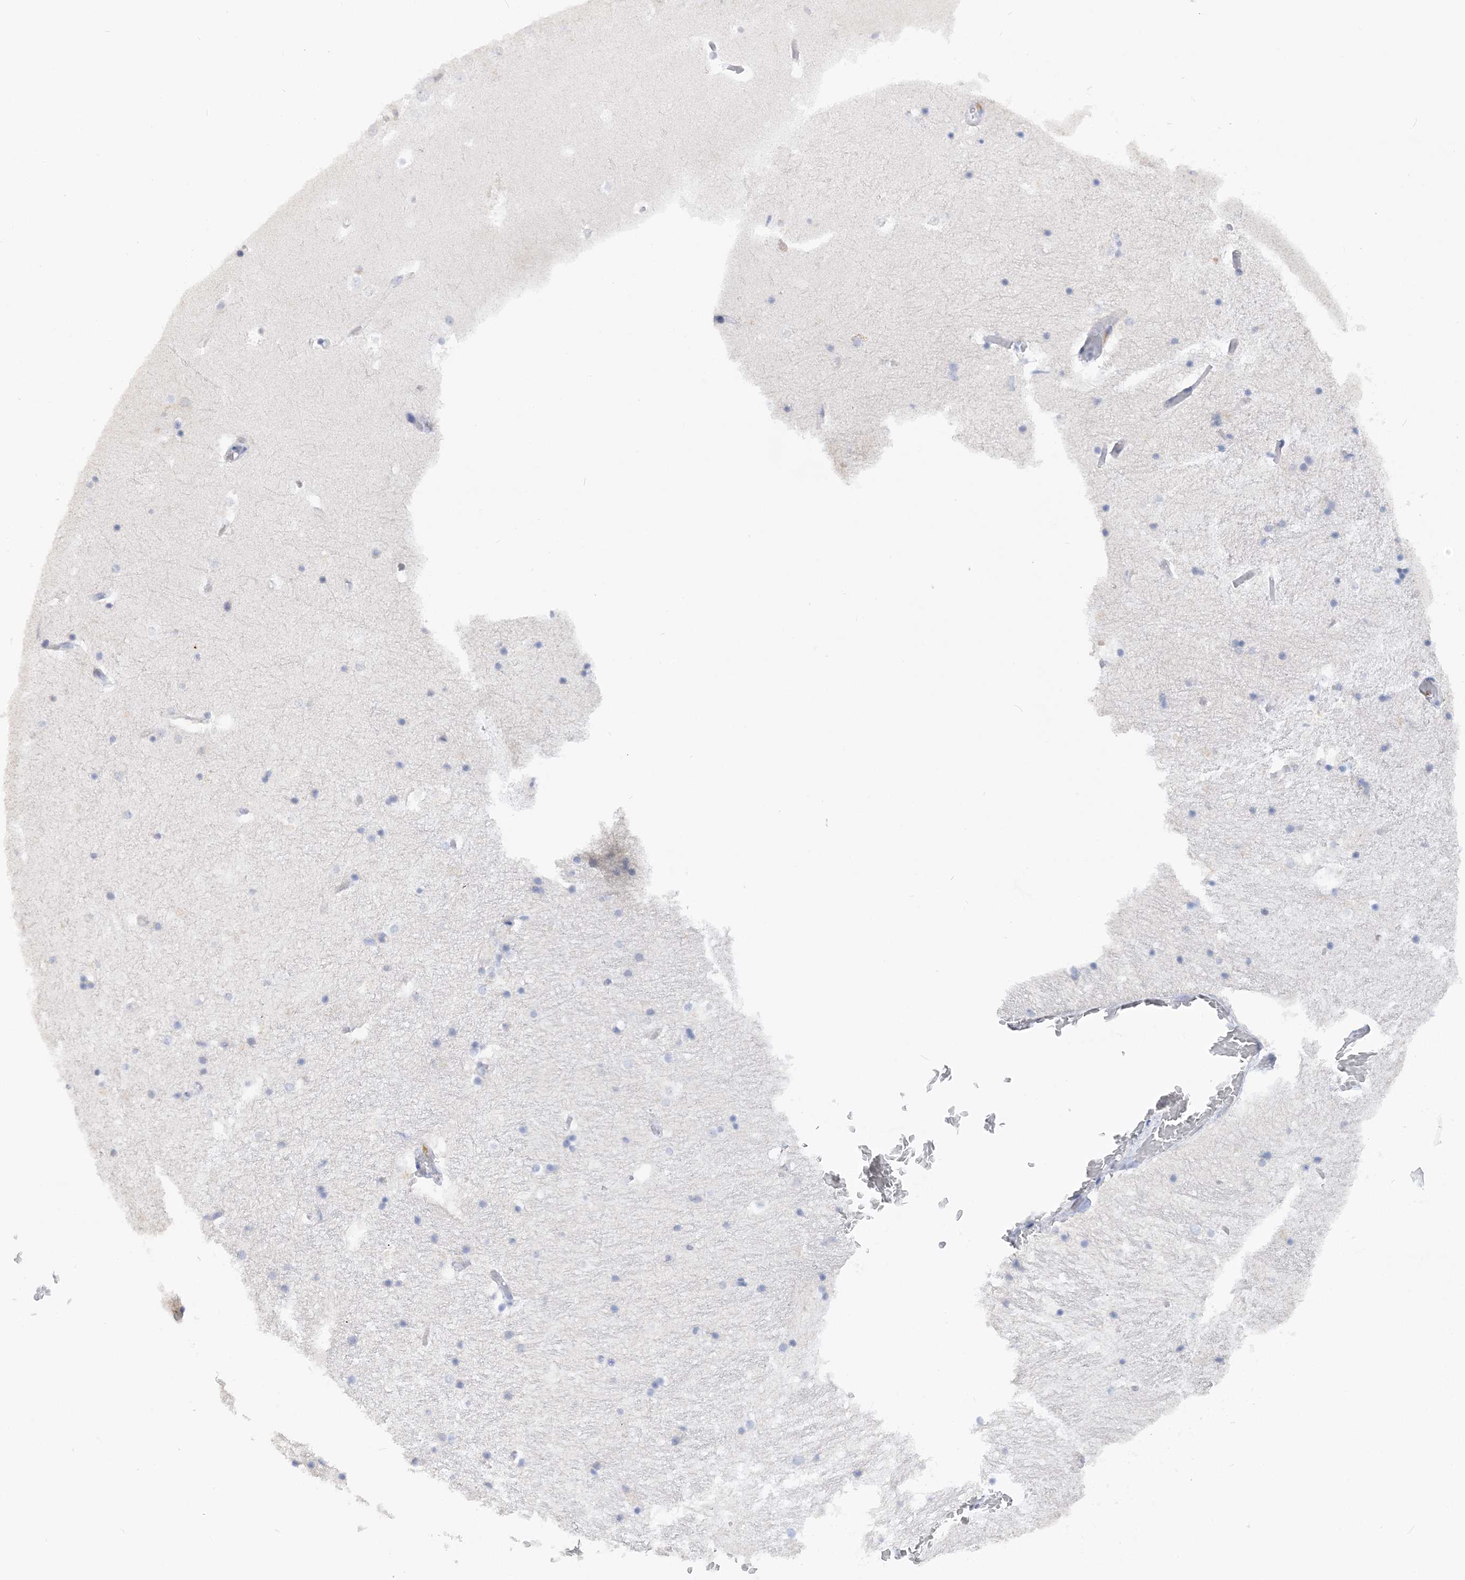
{"staining": {"intensity": "negative", "quantity": "none", "location": "none"}, "tissue": "hippocampus", "cell_type": "Glial cells", "image_type": "normal", "snomed": [{"axis": "morphology", "description": "Normal tissue, NOS"}, {"axis": "topography", "description": "Hippocampus"}], "caption": "Immunohistochemistry image of unremarkable human hippocampus stained for a protein (brown), which shows no expression in glial cells.", "gene": "RPEL1", "patient": {"sex": "female", "age": 52}}